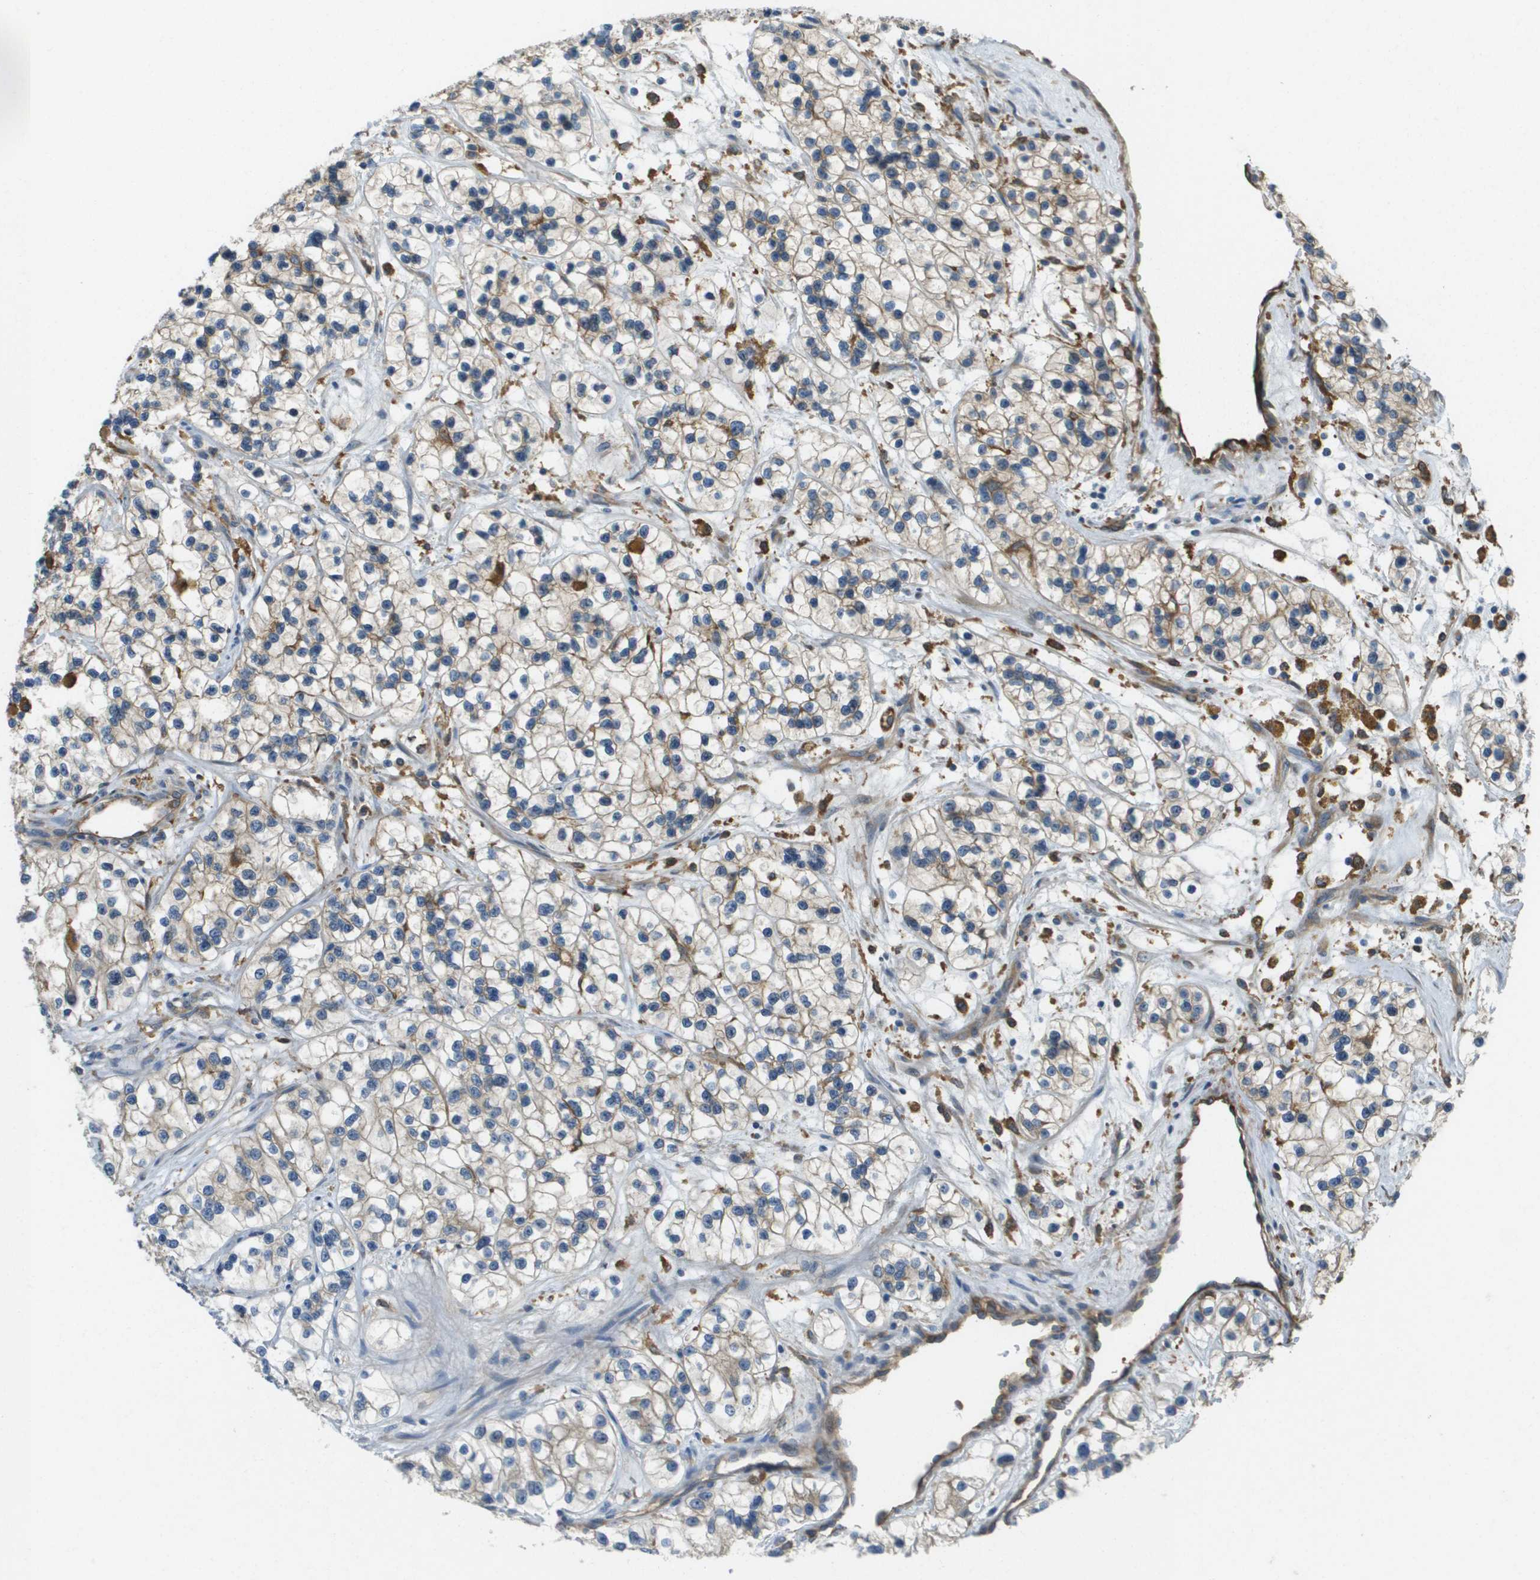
{"staining": {"intensity": "weak", "quantity": "<25%", "location": "cytoplasmic/membranous"}, "tissue": "renal cancer", "cell_type": "Tumor cells", "image_type": "cancer", "snomed": [{"axis": "morphology", "description": "Adenocarcinoma, NOS"}, {"axis": "topography", "description": "Kidney"}], "caption": "Photomicrograph shows no protein staining in tumor cells of renal adenocarcinoma tissue. (Stains: DAB immunohistochemistry (IHC) with hematoxylin counter stain, Microscopy: brightfield microscopy at high magnification).", "gene": "CORO1B", "patient": {"sex": "female", "age": 57}}